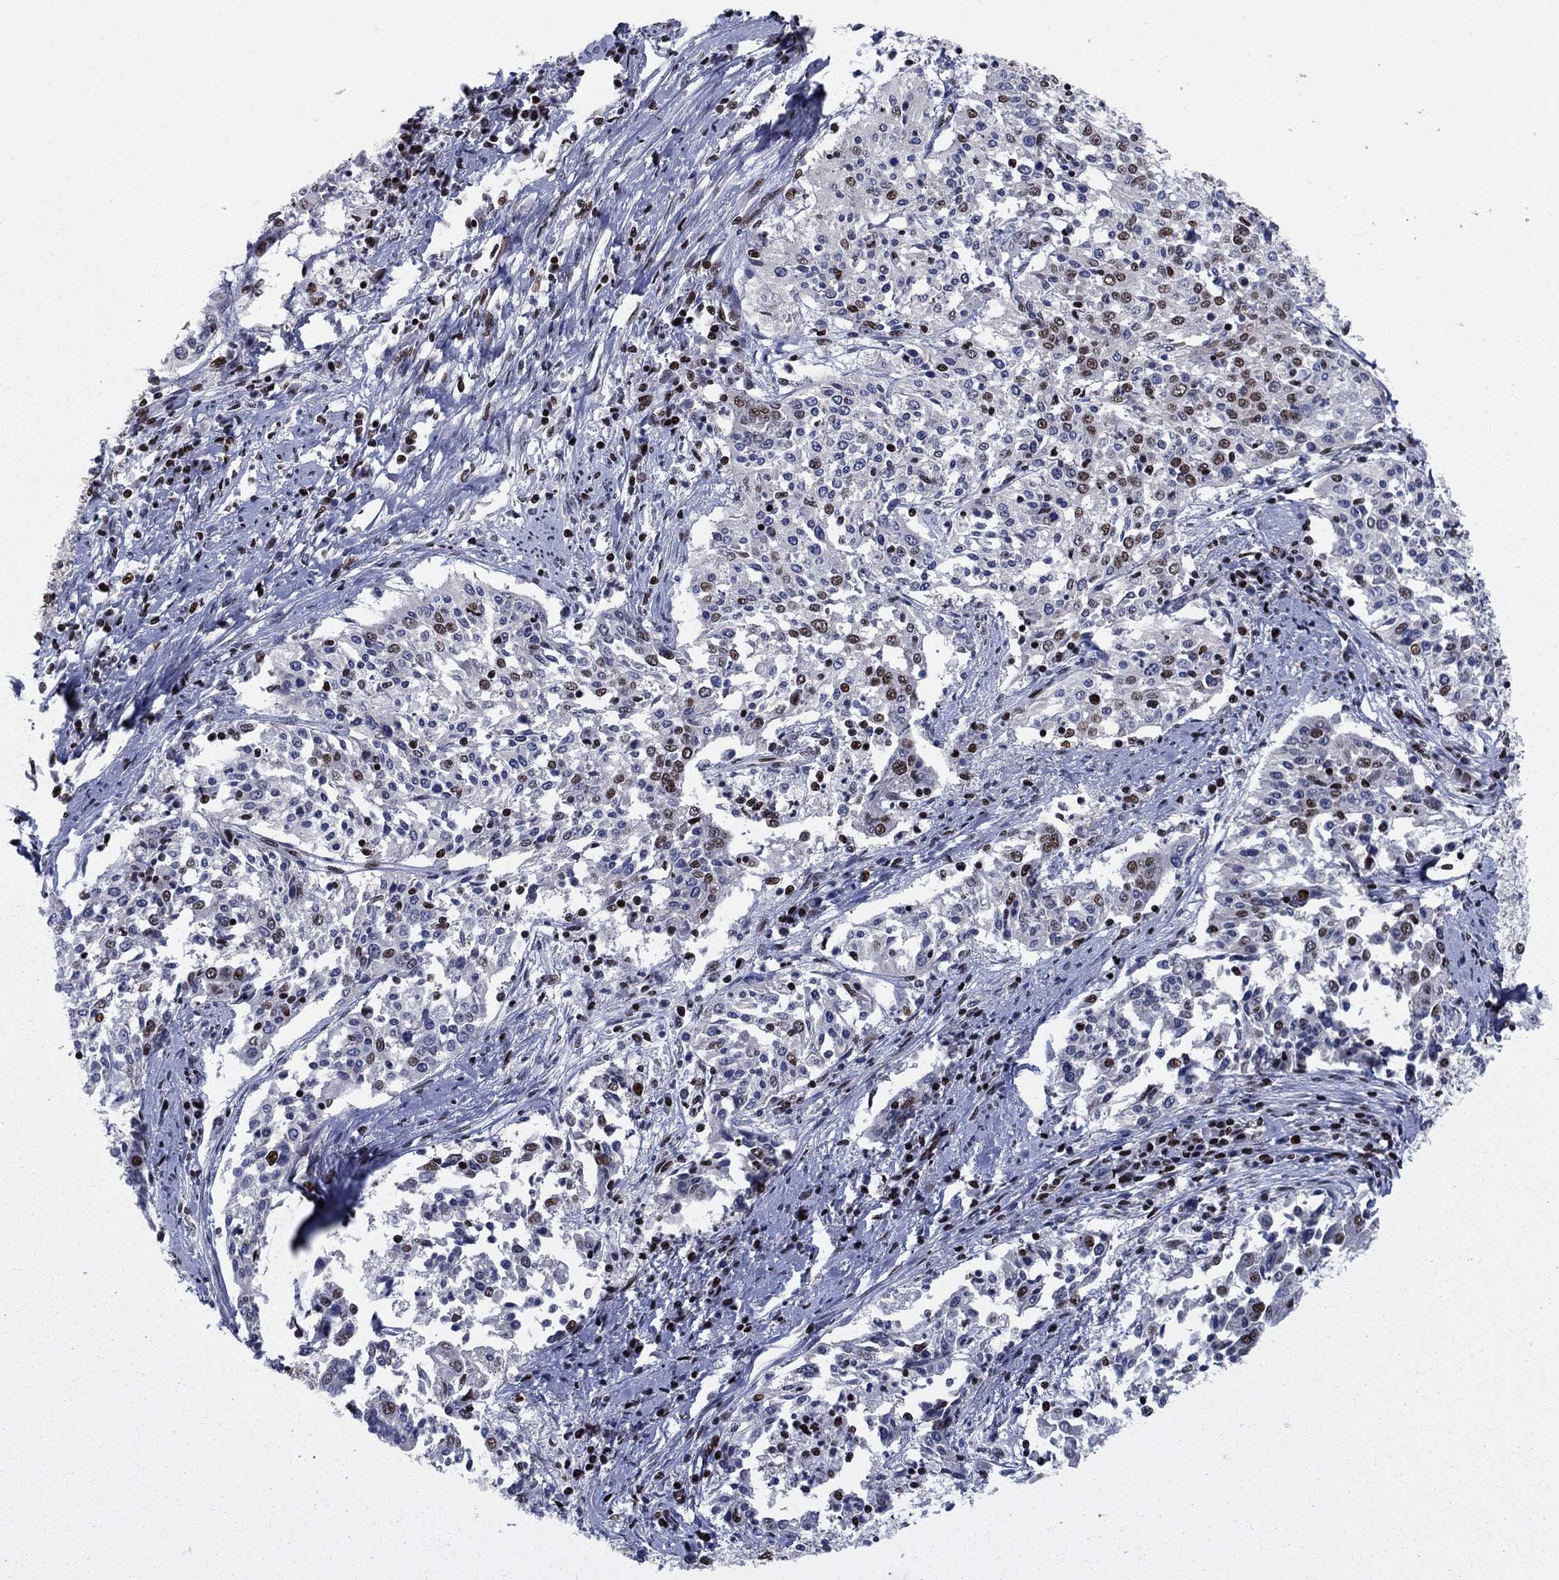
{"staining": {"intensity": "moderate", "quantity": "<25%", "location": "nuclear"}, "tissue": "cervical cancer", "cell_type": "Tumor cells", "image_type": "cancer", "snomed": [{"axis": "morphology", "description": "Squamous cell carcinoma, NOS"}, {"axis": "topography", "description": "Cervix"}], "caption": "Immunohistochemistry of cervical cancer reveals low levels of moderate nuclear staining in approximately <25% of tumor cells.", "gene": "USP54", "patient": {"sex": "female", "age": 41}}